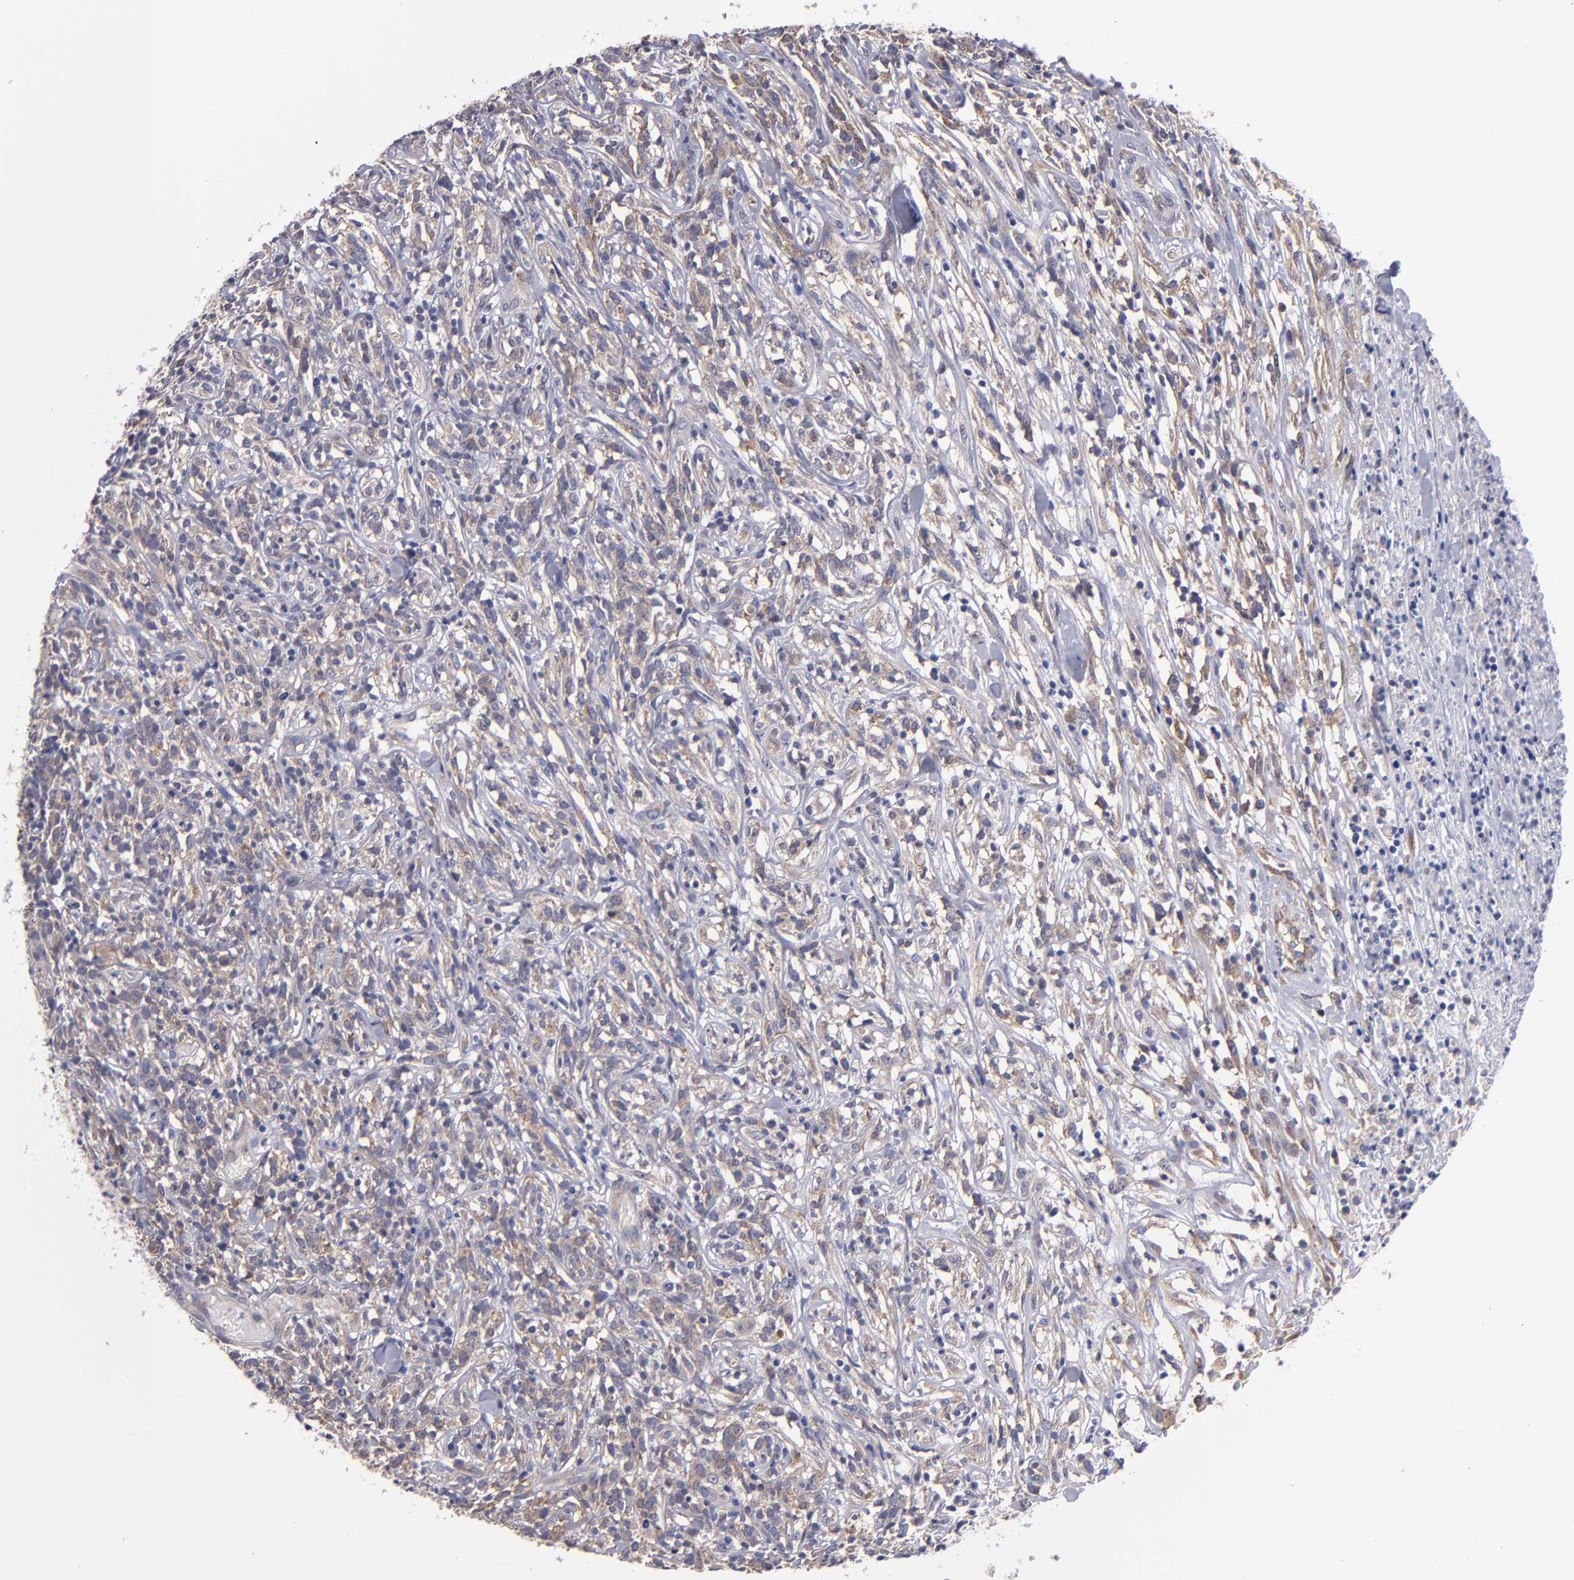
{"staining": {"intensity": "weak", "quantity": "25%-75%", "location": "cytoplasmic/membranous"}, "tissue": "lymphoma", "cell_type": "Tumor cells", "image_type": "cancer", "snomed": [{"axis": "morphology", "description": "Malignant lymphoma, non-Hodgkin's type, High grade"}, {"axis": "topography", "description": "Lymph node"}], "caption": "Malignant lymphoma, non-Hodgkin's type (high-grade) stained with a protein marker reveals weak staining in tumor cells.", "gene": "EIF3L", "patient": {"sex": "female", "age": 73}}